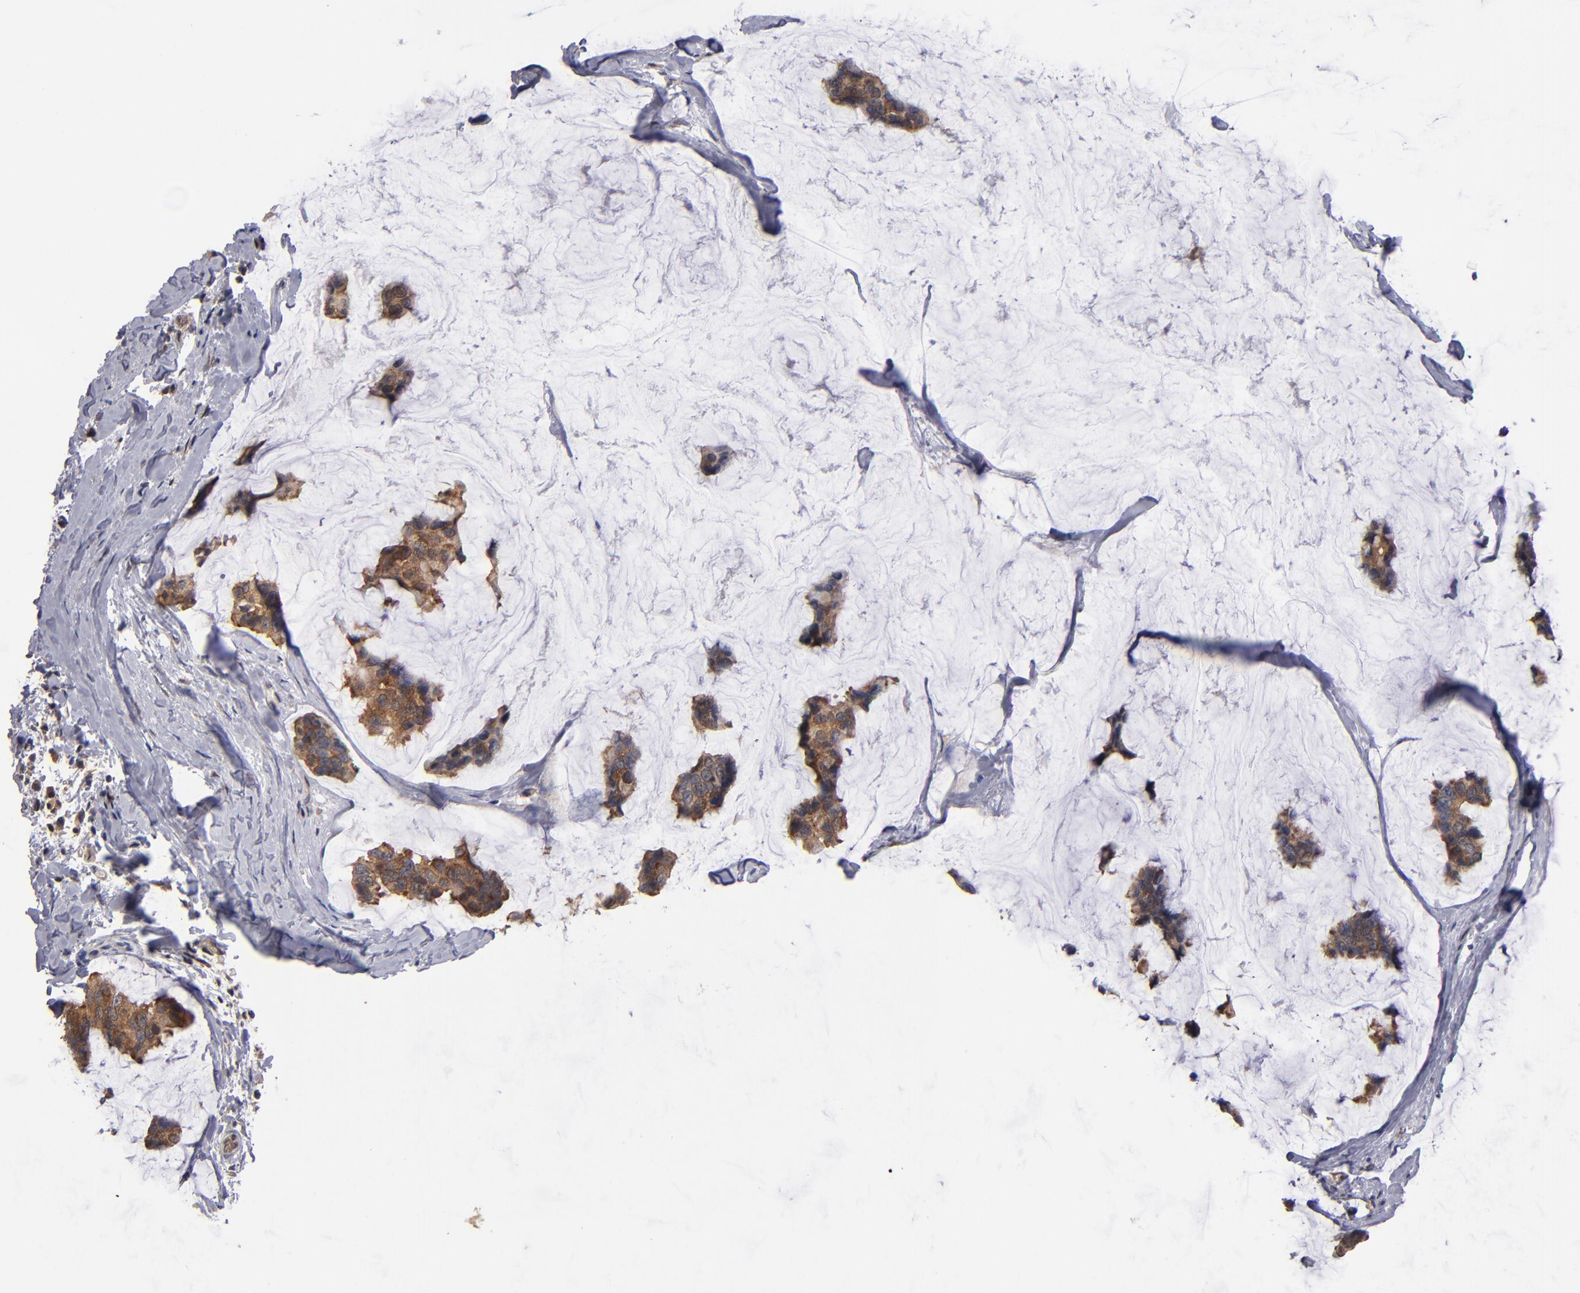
{"staining": {"intensity": "strong", "quantity": ">75%", "location": "cytoplasmic/membranous"}, "tissue": "breast cancer", "cell_type": "Tumor cells", "image_type": "cancer", "snomed": [{"axis": "morphology", "description": "Normal tissue, NOS"}, {"axis": "morphology", "description": "Duct carcinoma"}, {"axis": "topography", "description": "Breast"}], "caption": "Strong cytoplasmic/membranous staining for a protein is present in approximately >75% of tumor cells of breast cancer (infiltrating ductal carcinoma) using immunohistochemistry (IHC).", "gene": "ALG13", "patient": {"sex": "female", "age": 50}}